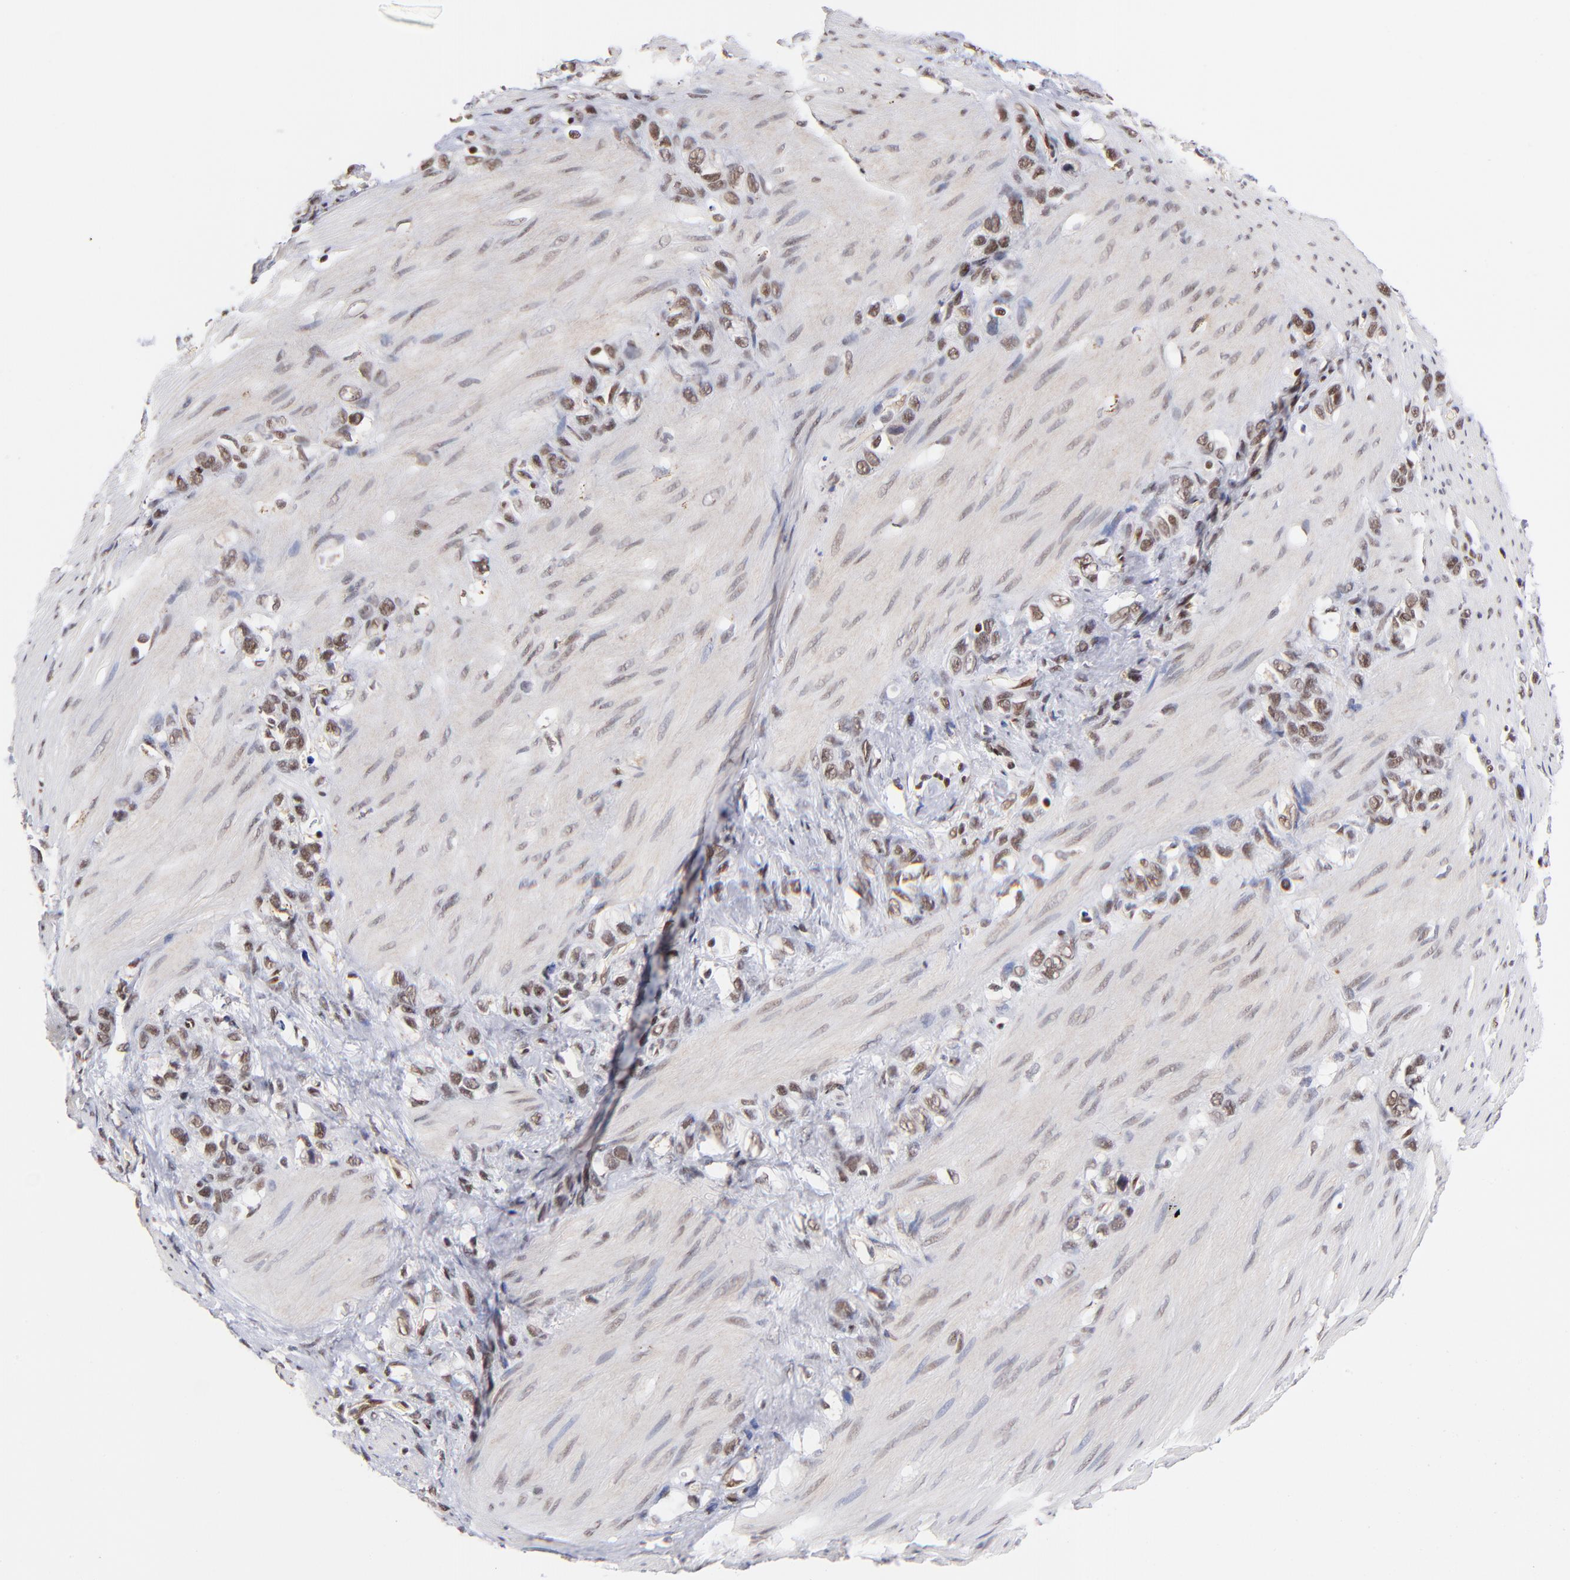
{"staining": {"intensity": "weak", "quantity": ">75%", "location": "nuclear"}, "tissue": "stomach cancer", "cell_type": "Tumor cells", "image_type": "cancer", "snomed": [{"axis": "morphology", "description": "Normal tissue, NOS"}, {"axis": "morphology", "description": "Adenocarcinoma, NOS"}, {"axis": "morphology", "description": "Adenocarcinoma, High grade"}, {"axis": "topography", "description": "Stomach, upper"}, {"axis": "topography", "description": "Stomach"}], "caption": "A histopathology image showing weak nuclear expression in about >75% of tumor cells in stomach cancer, as visualized by brown immunohistochemical staining.", "gene": "GABPA", "patient": {"sex": "female", "age": 65}}